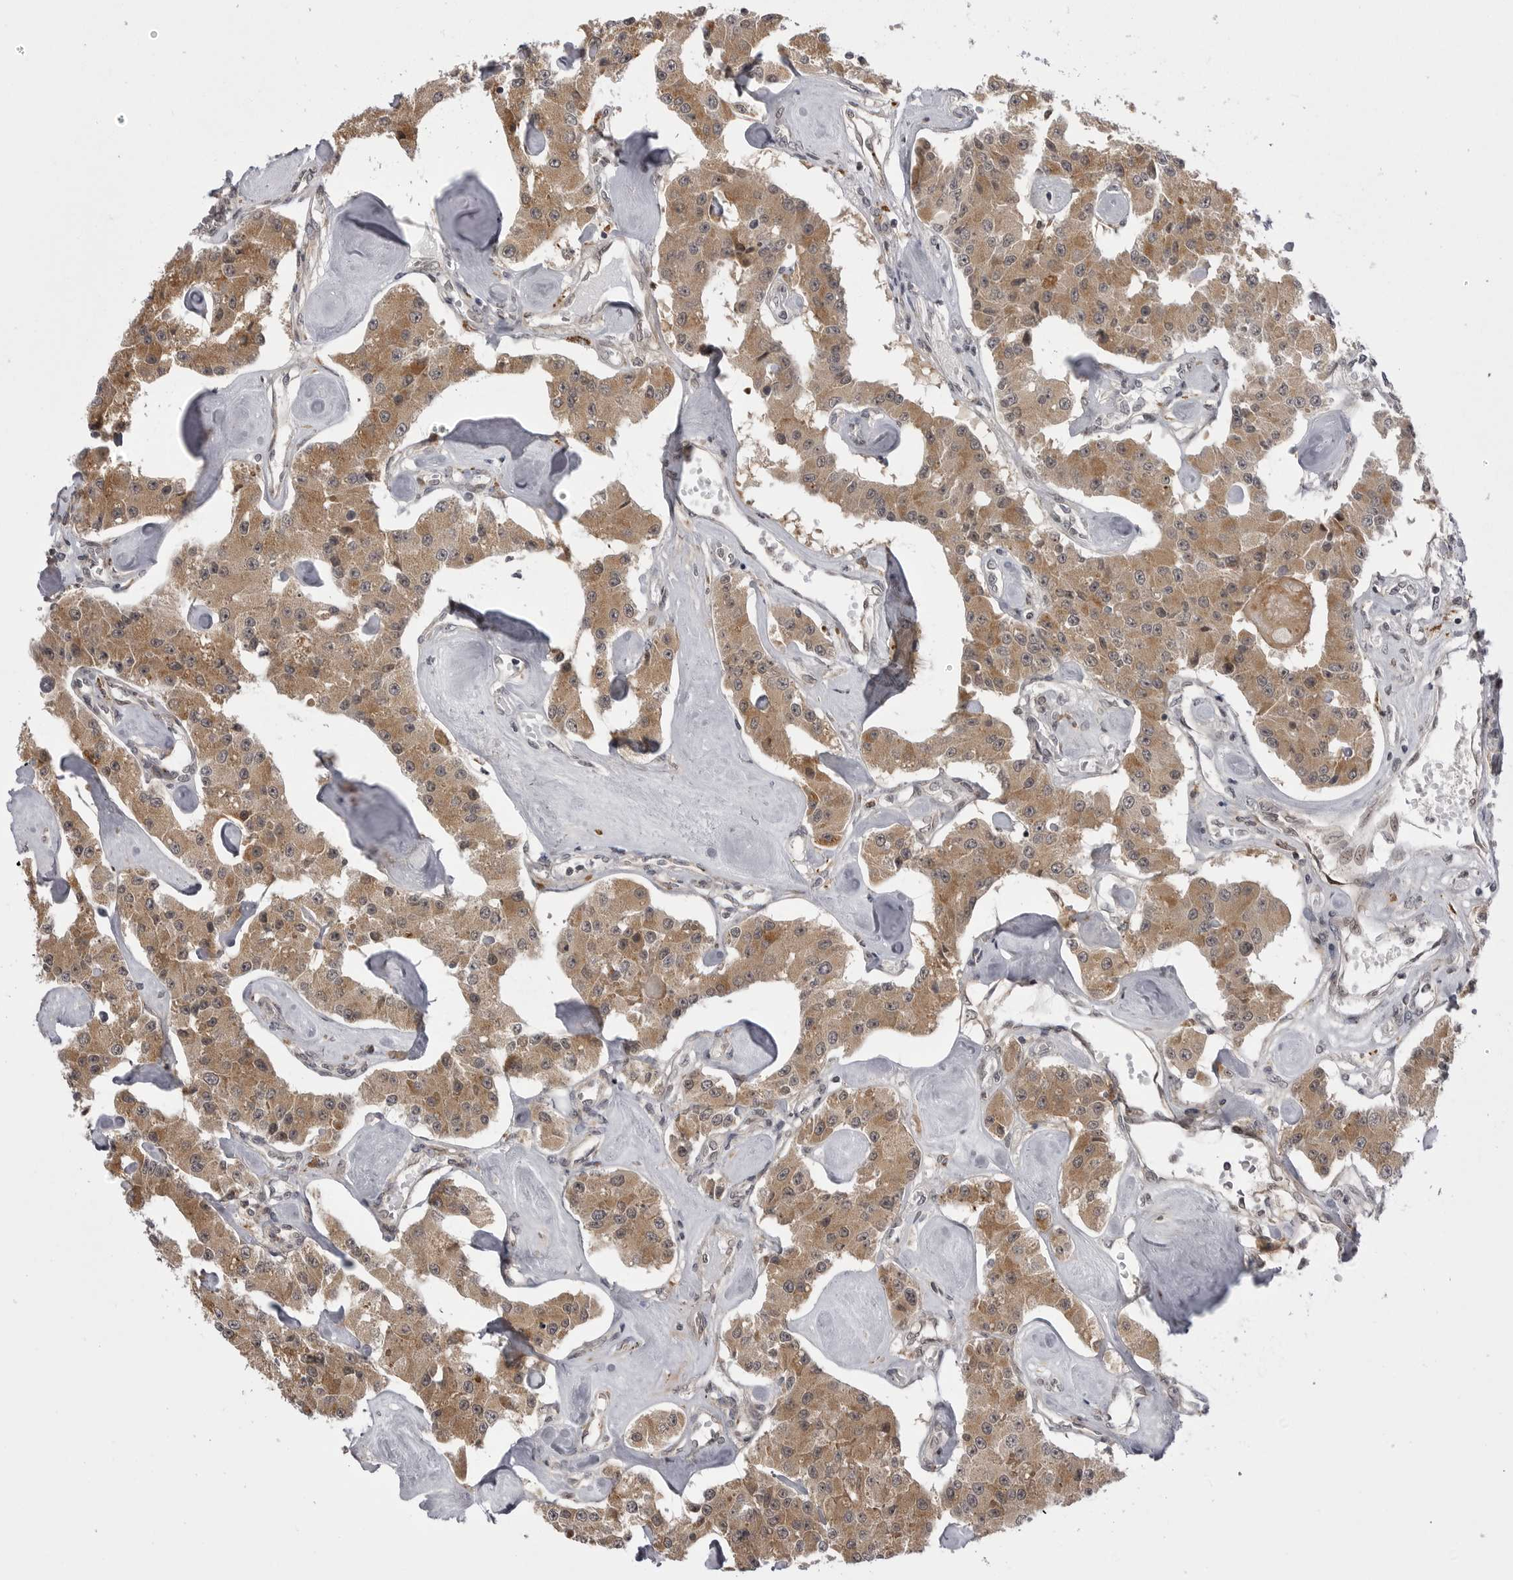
{"staining": {"intensity": "moderate", "quantity": ">75%", "location": "cytoplasmic/membranous"}, "tissue": "carcinoid", "cell_type": "Tumor cells", "image_type": "cancer", "snomed": [{"axis": "morphology", "description": "Carcinoid, malignant, NOS"}, {"axis": "topography", "description": "Pancreas"}], "caption": "Protein expression by IHC shows moderate cytoplasmic/membranous positivity in about >75% of tumor cells in carcinoid. (IHC, brightfield microscopy, high magnification).", "gene": "PTK2B", "patient": {"sex": "male", "age": 41}}